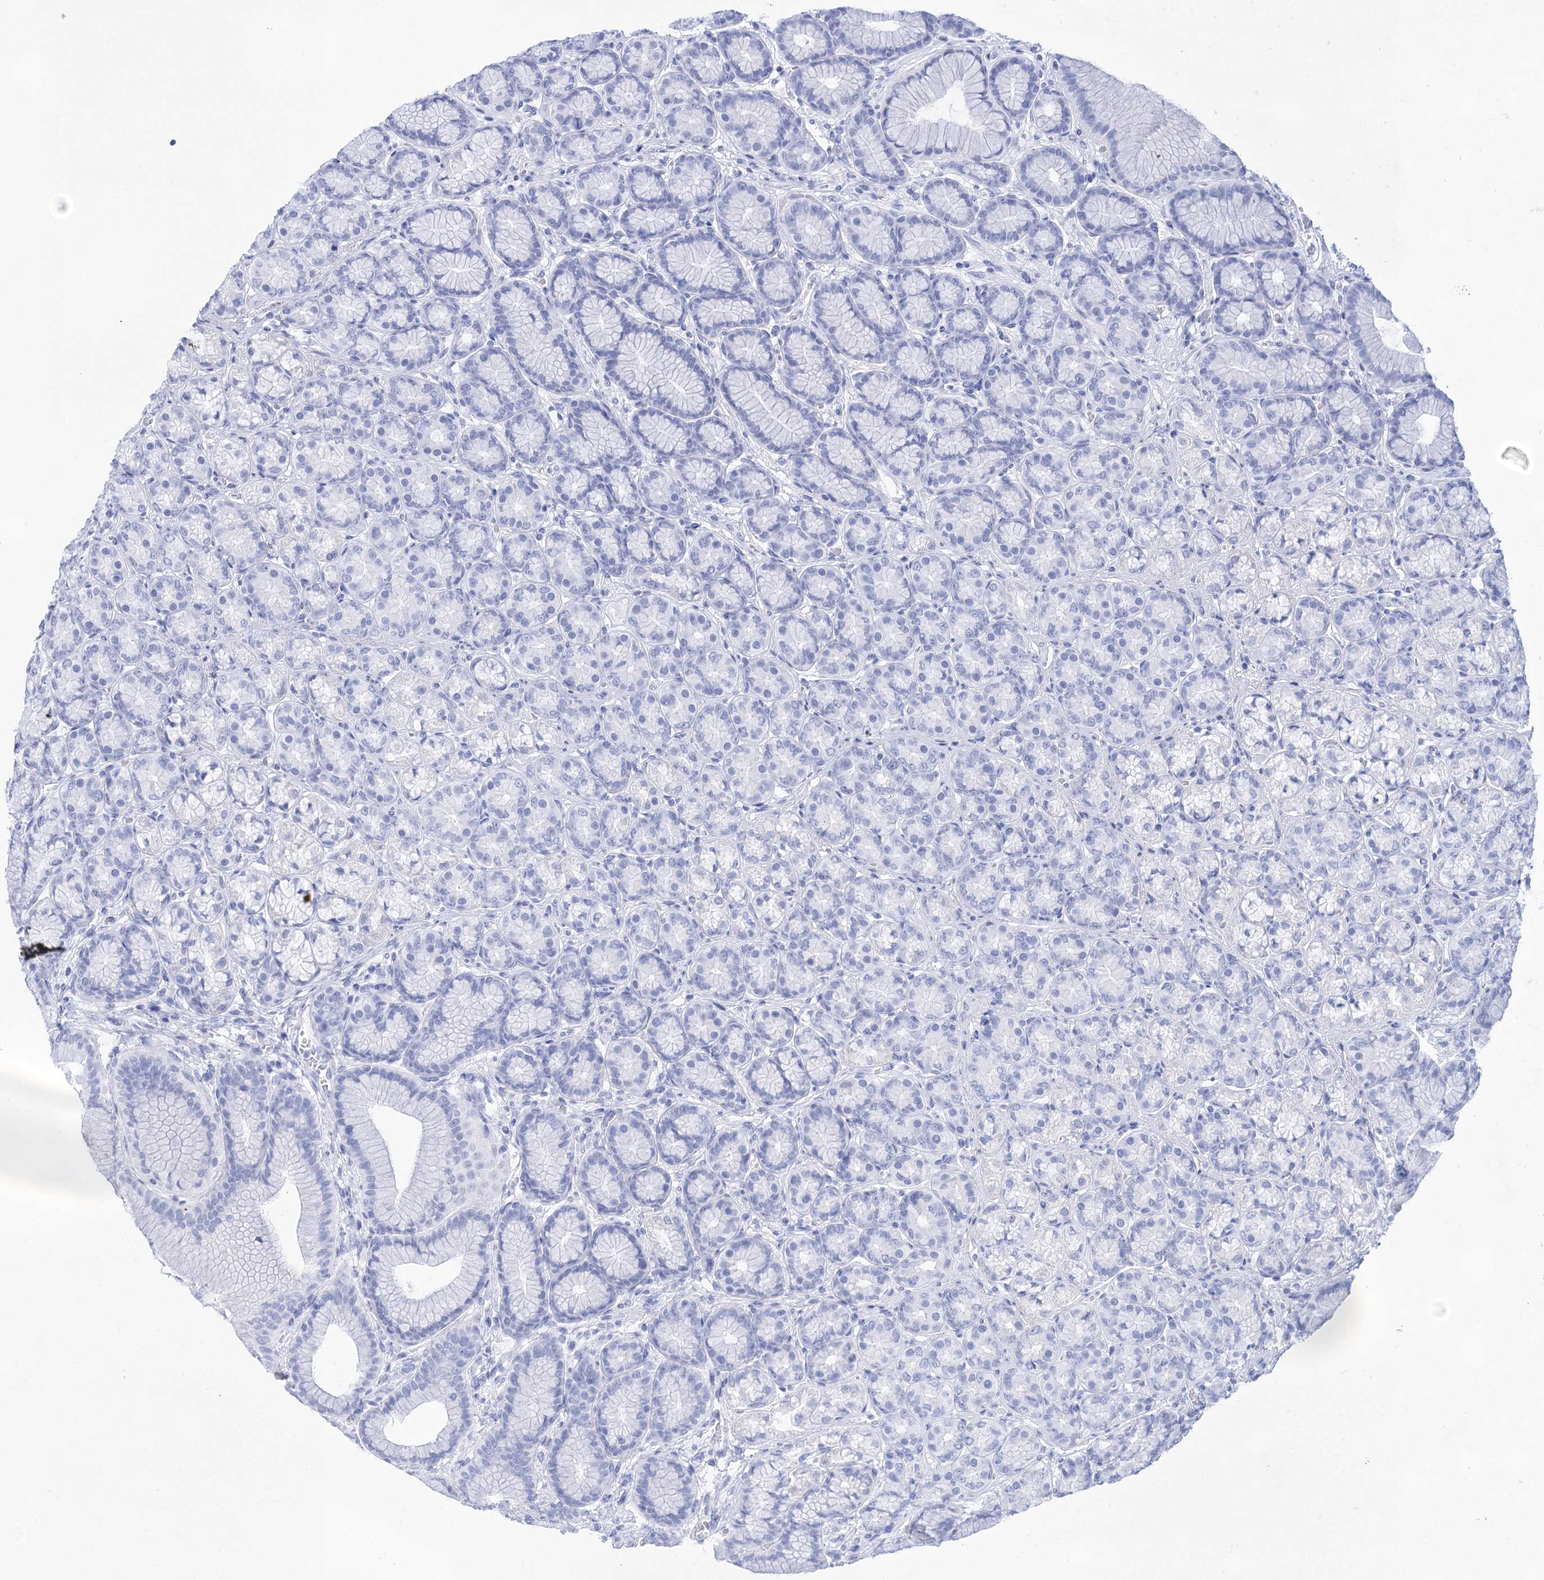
{"staining": {"intensity": "negative", "quantity": "none", "location": "none"}, "tissue": "stomach", "cell_type": "Glandular cells", "image_type": "normal", "snomed": [{"axis": "morphology", "description": "Normal tissue, NOS"}, {"axis": "morphology", "description": "Adenocarcinoma, NOS"}, {"axis": "morphology", "description": "Adenocarcinoma, High grade"}, {"axis": "topography", "description": "Stomach, upper"}, {"axis": "topography", "description": "Stomach"}], "caption": "IHC image of normal stomach: stomach stained with DAB reveals no significant protein staining in glandular cells. (DAB (3,3'-diaminobenzidine) IHC, high magnification).", "gene": "LALBA", "patient": {"sex": "female", "age": 65}}